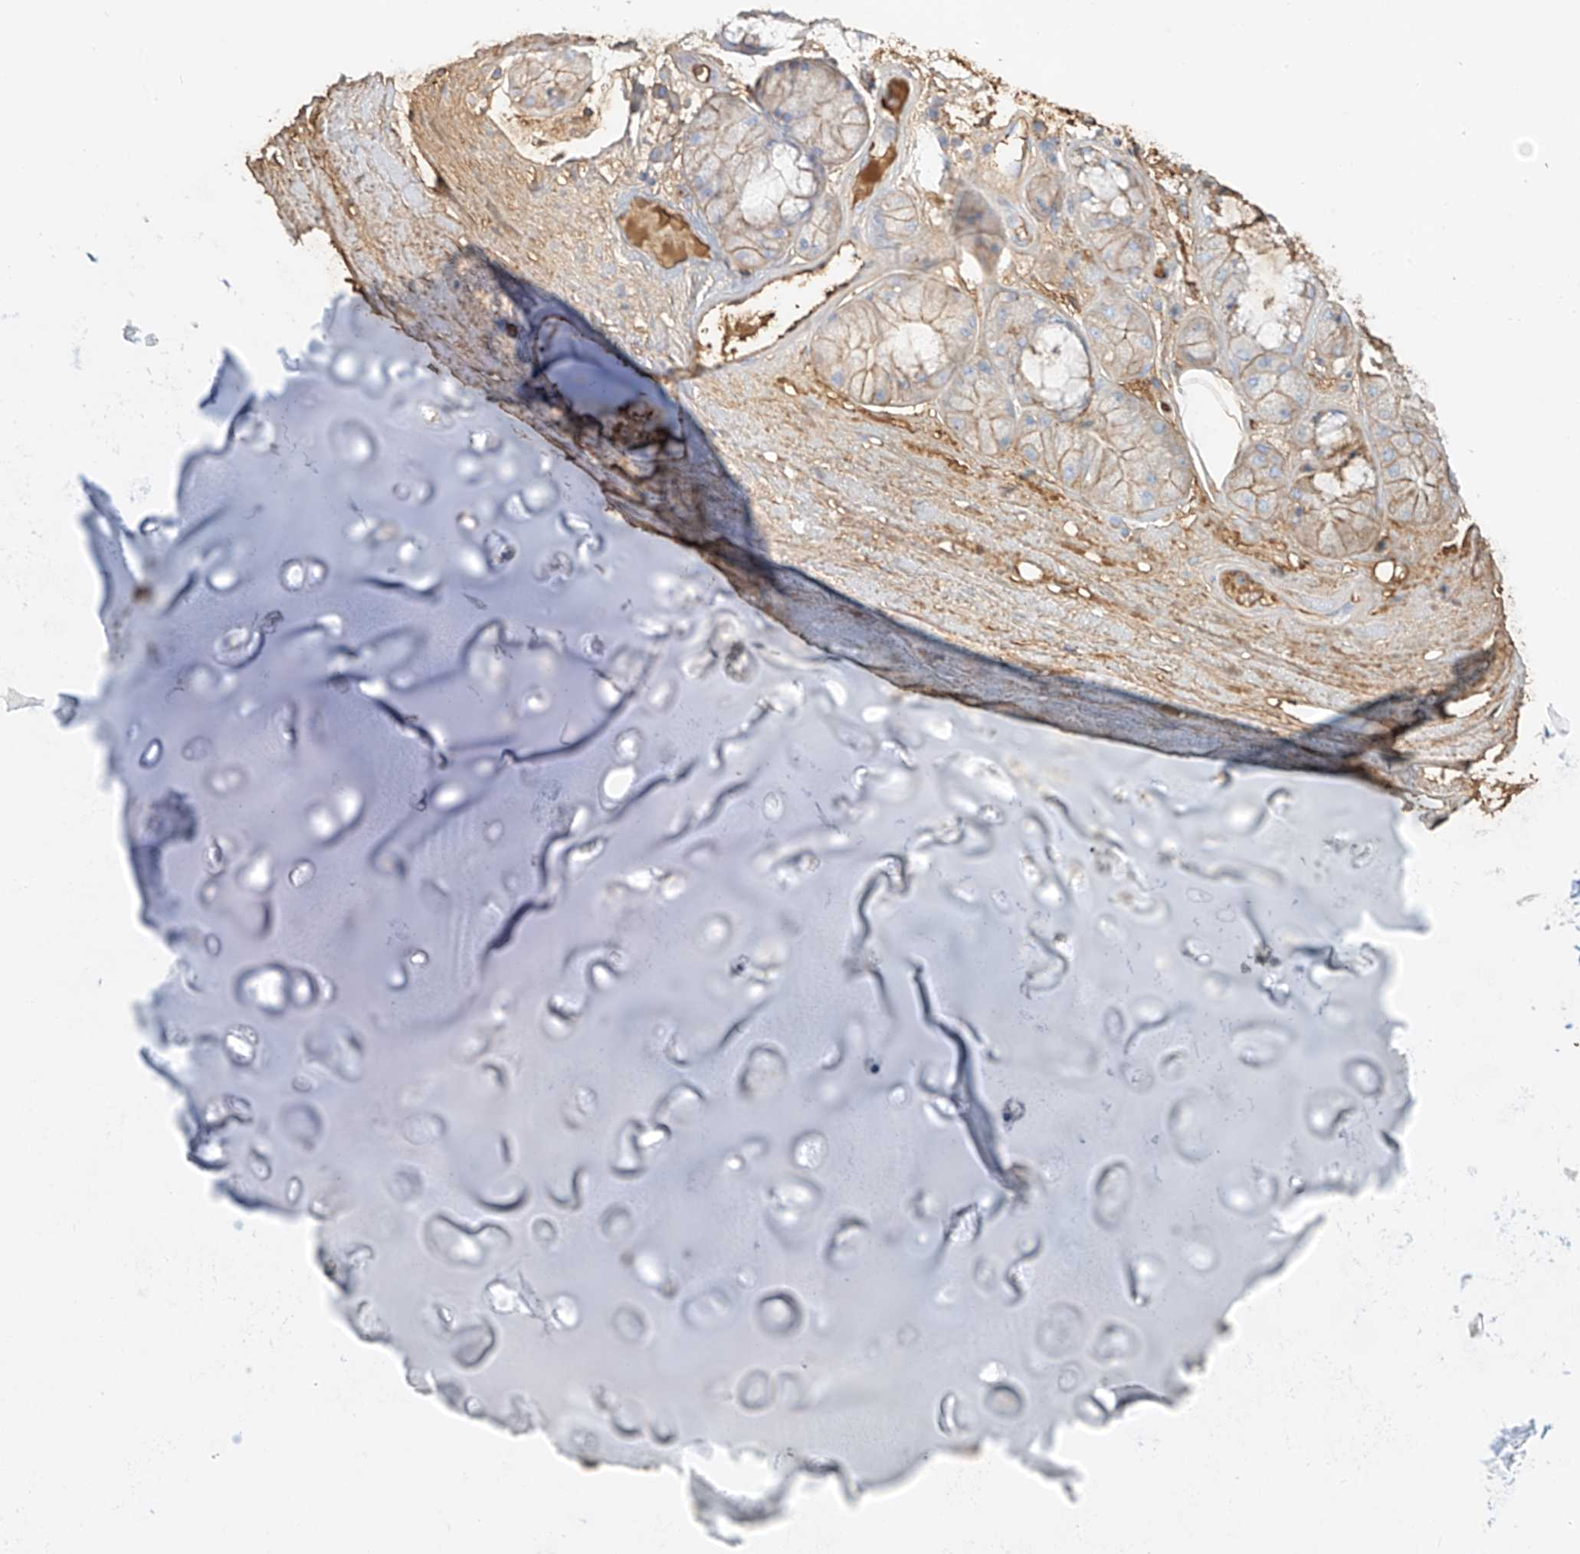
{"staining": {"intensity": "moderate", "quantity": "25%-75%", "location": "cytoplasmic/membranous"}, "tissue": "adipose tissue", "cell_type": "Adipocytes", "image_type": "normal", "snomed": [{"axis": "morphology", "description": "Normal tissue, NOS"}, {"axis": "morphology", "description": "Squamous cell carcinoma, NOS"}, {"axis": "topography", "description": "Lymph node"}, {"axis": "topography", "description": "Bronchus"}, {"axis": "topography", "description": "Lung"}], "caption": "Moderate cytoplasmic/membranous positivity for a protein is identified in about 25%-75% of adipocytes of benign adipose tissue using IHC.", "gene": "ZFP30", "patient": {"sex": "male", "age": 66}}